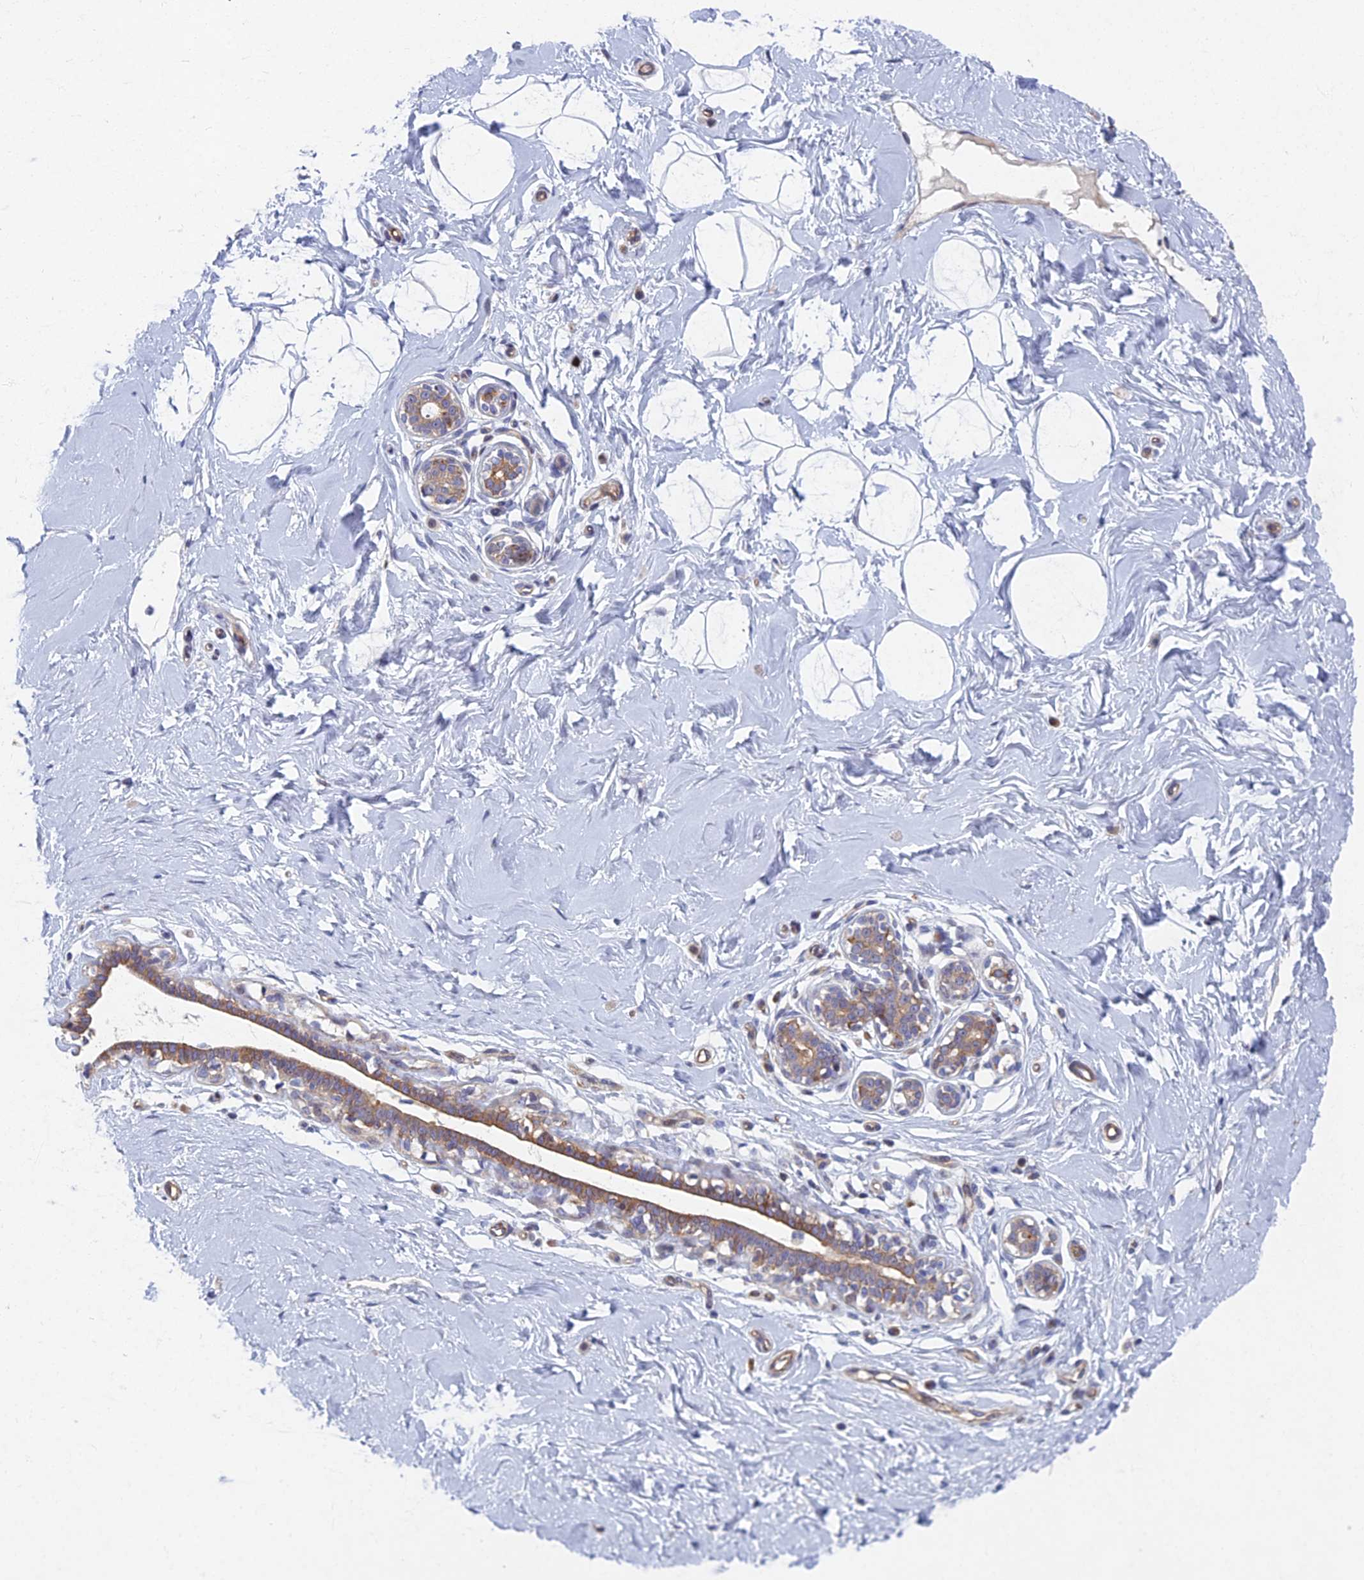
{"staining": {"intensity": "negative", "quantity": "none", "location": "none"}, "tissue": "breast", "cell_type": "Adipocytes", "image_type": "normal", "snomed": [{"axis": "morphology", "description": "Normal tissue, NOS"}, {"axis": "morphology", "description": "Adenoma, NOS"}, {"axis": "topography", "description": "Breast"}], "caption": "IHC histopathology image of unremarkable breast: breast stained with DAB displays no significant protein positivity in adipocytes.", "gene": "RHBDL2", "patient": {"sex": "female", "age": 23}}